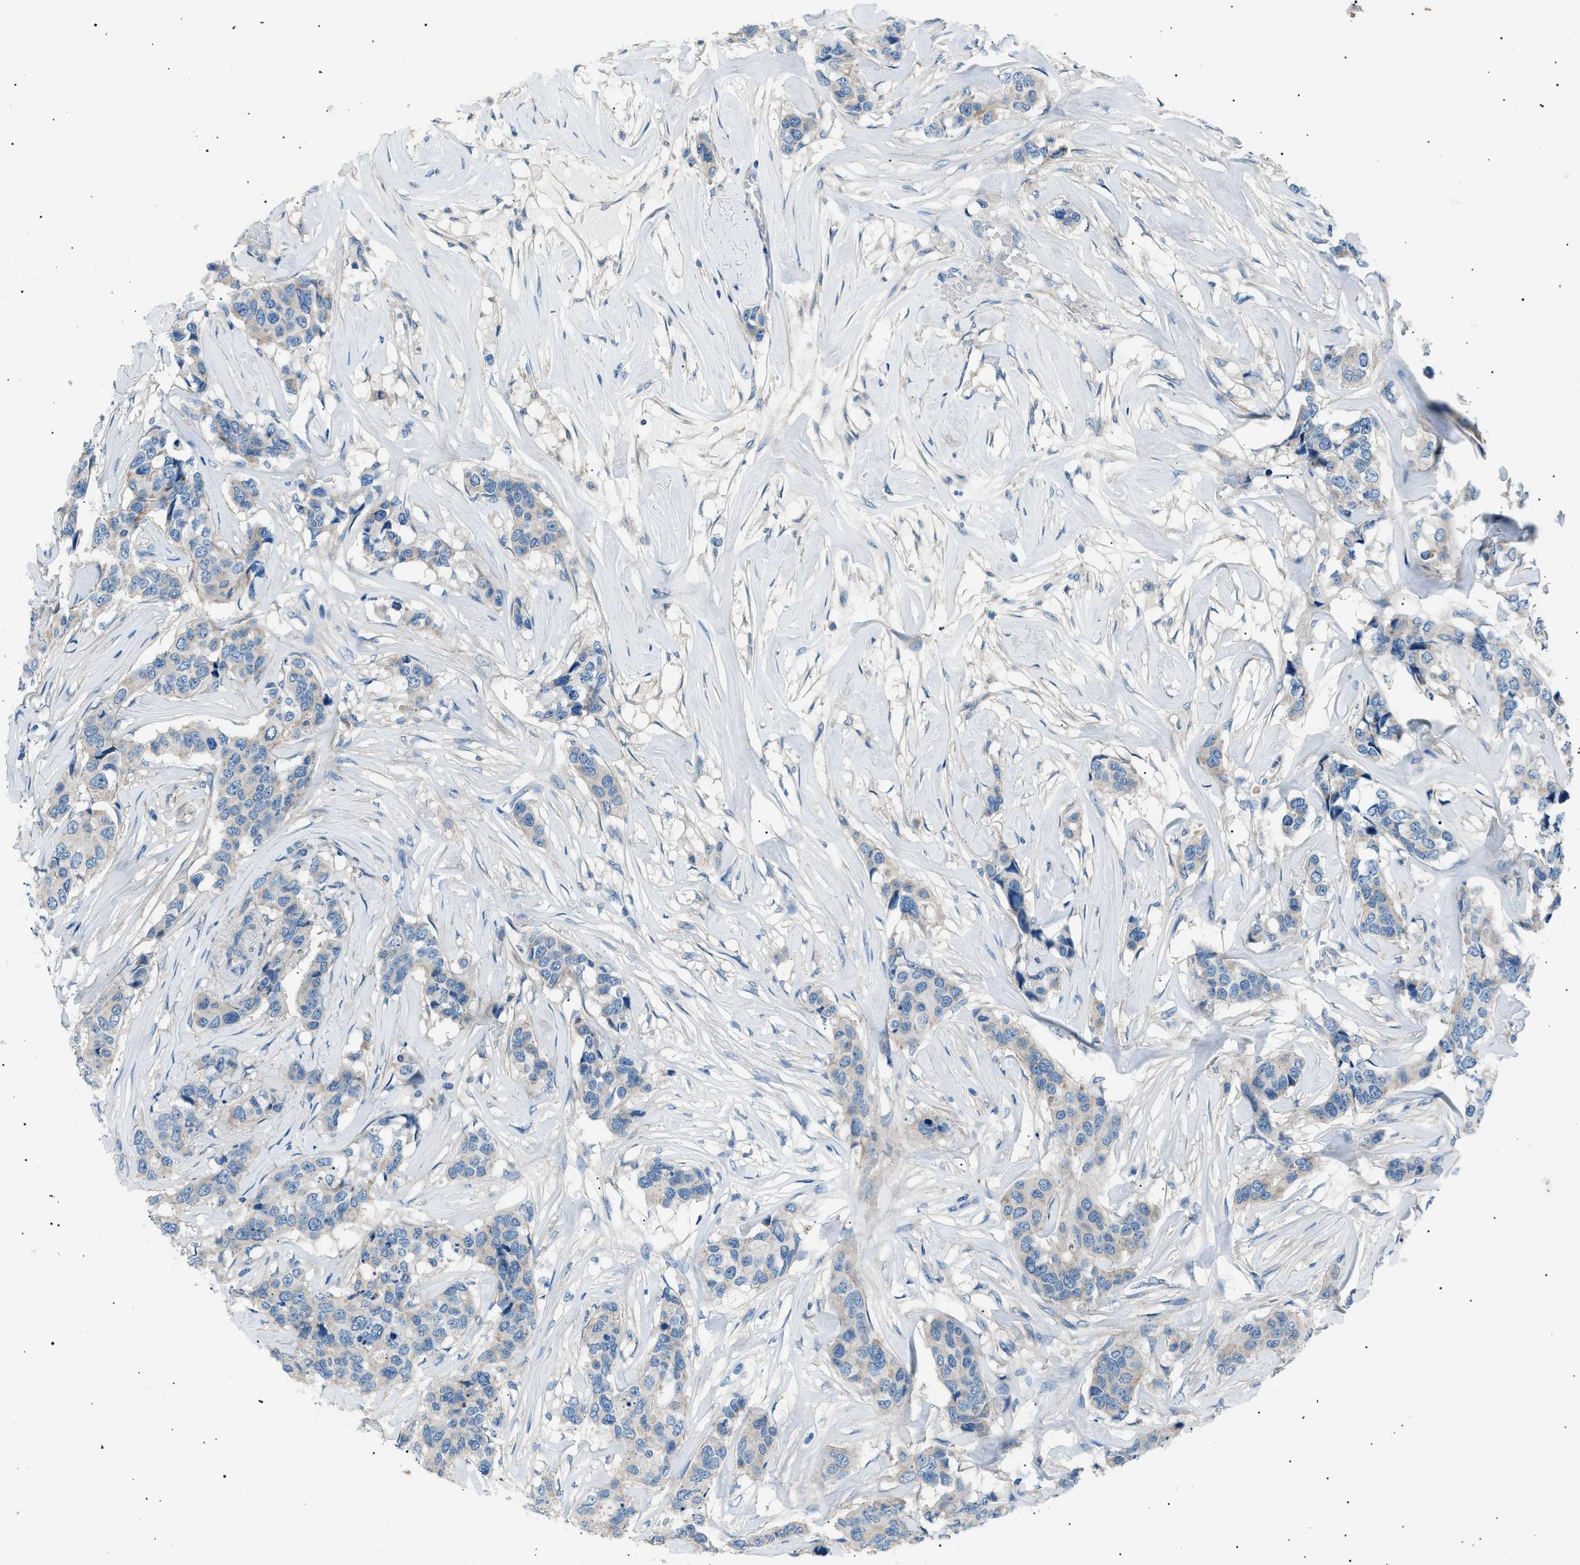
{"staining": {"intensity": "negative", "quantity": "none", "location": "none"}, "tissue": "breast cancer", "cell_type": "Tumor cells", "image_type": "cancer", "snomed": [{"axis": "morphology", "description": "Lobular carcinoma"}, {"axis": "topography", "description": "Breast"}], "caption": "Immunohistochemistry (IHC) image of breast cancer stained for a protein (brown), which shows no staining in tumor cells. (Brightfield microscopy of DAB IHC at high magnification).", "gene": "LRRC37B", "patient": {"sex": "female", "age": 59}}